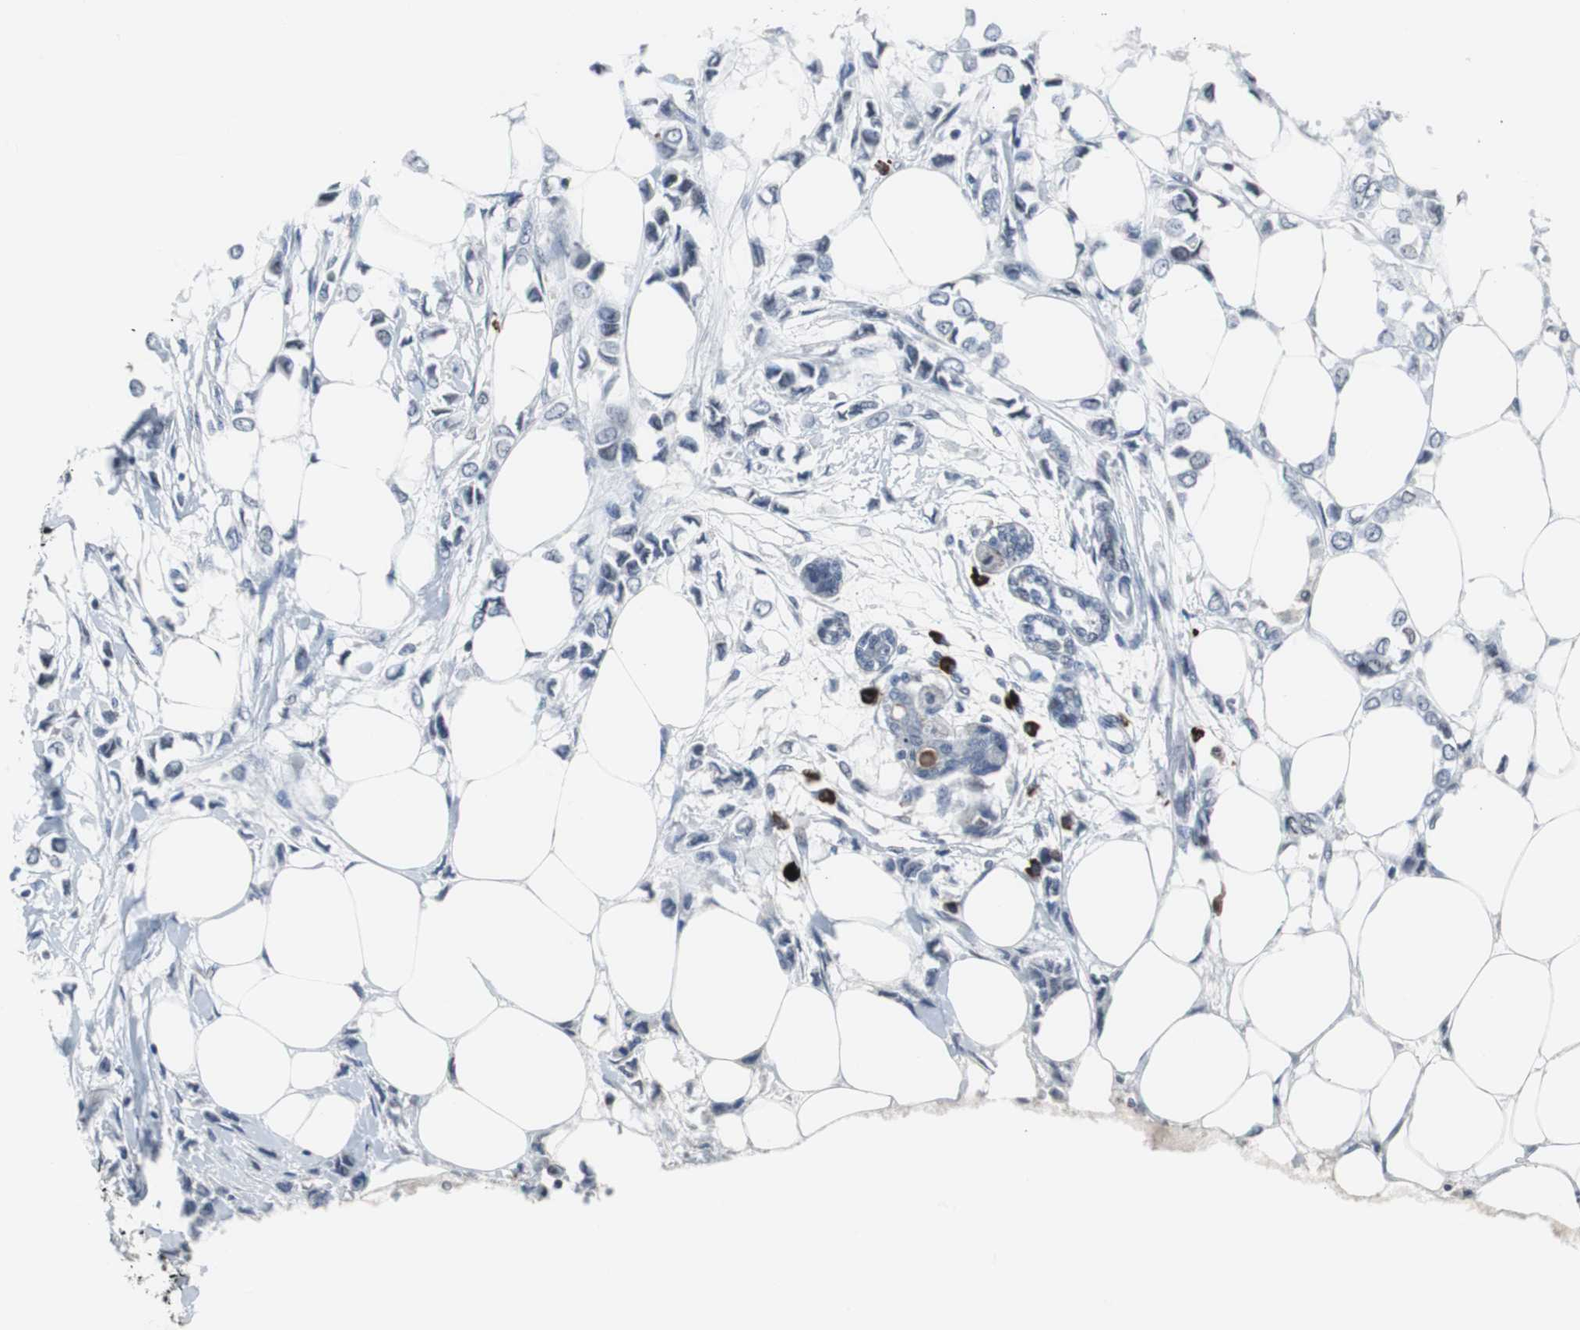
{"staining": {"intensity": "negative", "quantity": "none", "location": "none"}, "tissue": "breast cancer", "cell_type": "Tumor cells", "image_type": "cancer", "snomed": [{"axis": "morphology", "description": "Lobular carcinoma"}, {"axis": "topography", "description": "Breast"}], "caption": "Immunohistochemistry (IHC) photomicrograph of neoplastic tissue: human breast cancer stained with DAB displays no significant protein positivity in tumor cells. The staining was performed using DAB (3,3'-diaminobenzidine) to visualize the protein expression in brown, while the nuclei were stained in blue with hematoxylin (Magnification: 20x).", "gene": "DOK1", "patient": {"sex": "female", "age": 51}}